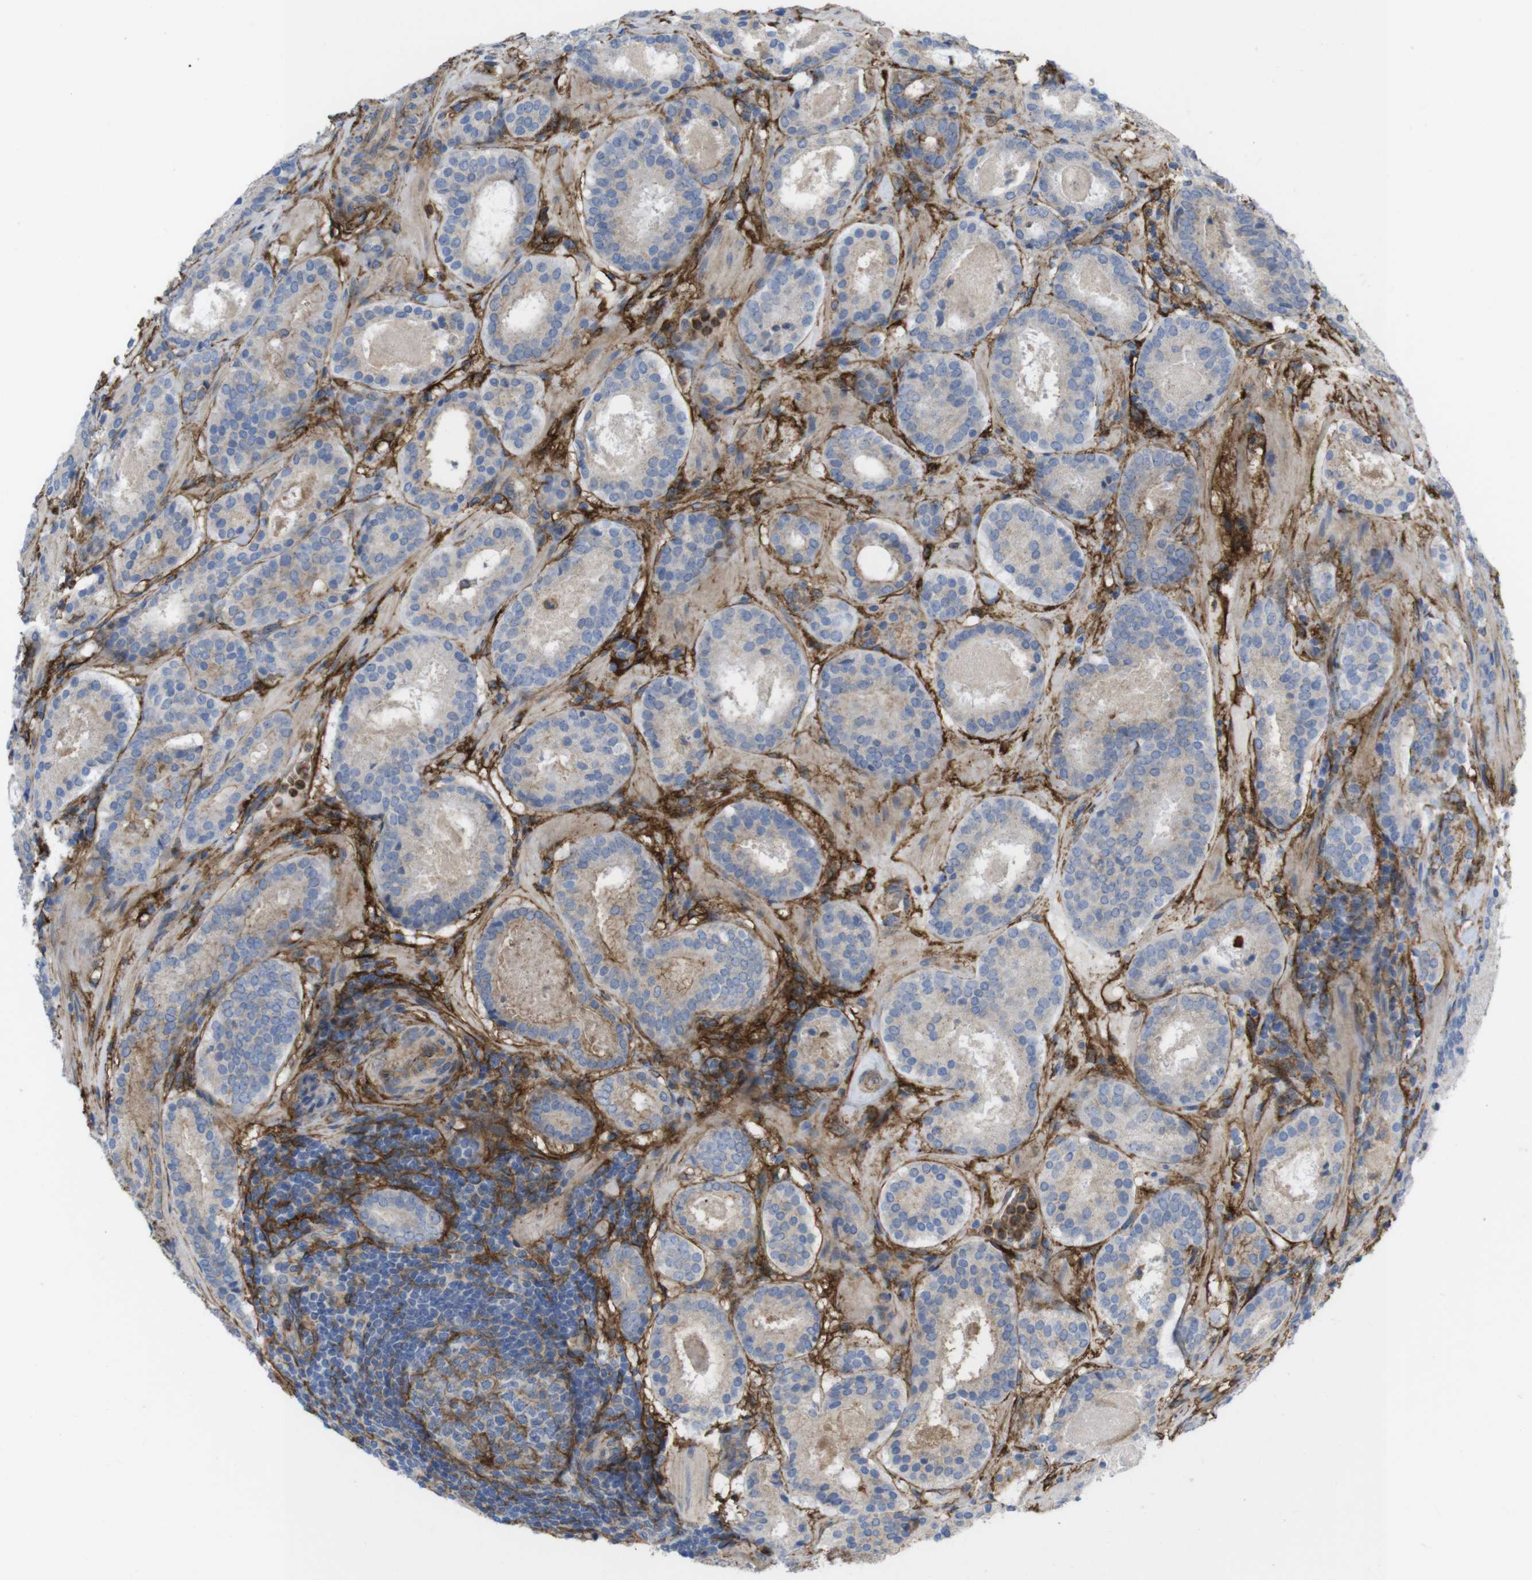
{"staining": {"intensity": "negative", "quantity": "none", "location": "none"}, "tissue": "prostate cancer", "cell_type": "Tumor cells", "image_type": "cancer", "snomed": [{"axis": "morphology", "description": "Adenocarcinoma, Low grade"}, {"axis": "topography", "description": "Prostate"}], "caption": "There is no significant staining in tumor cells of prostate adenocarcinoma (low-grade).", "gene": "CYBRD1", "patient": {"sex": "male", "age": 69}}